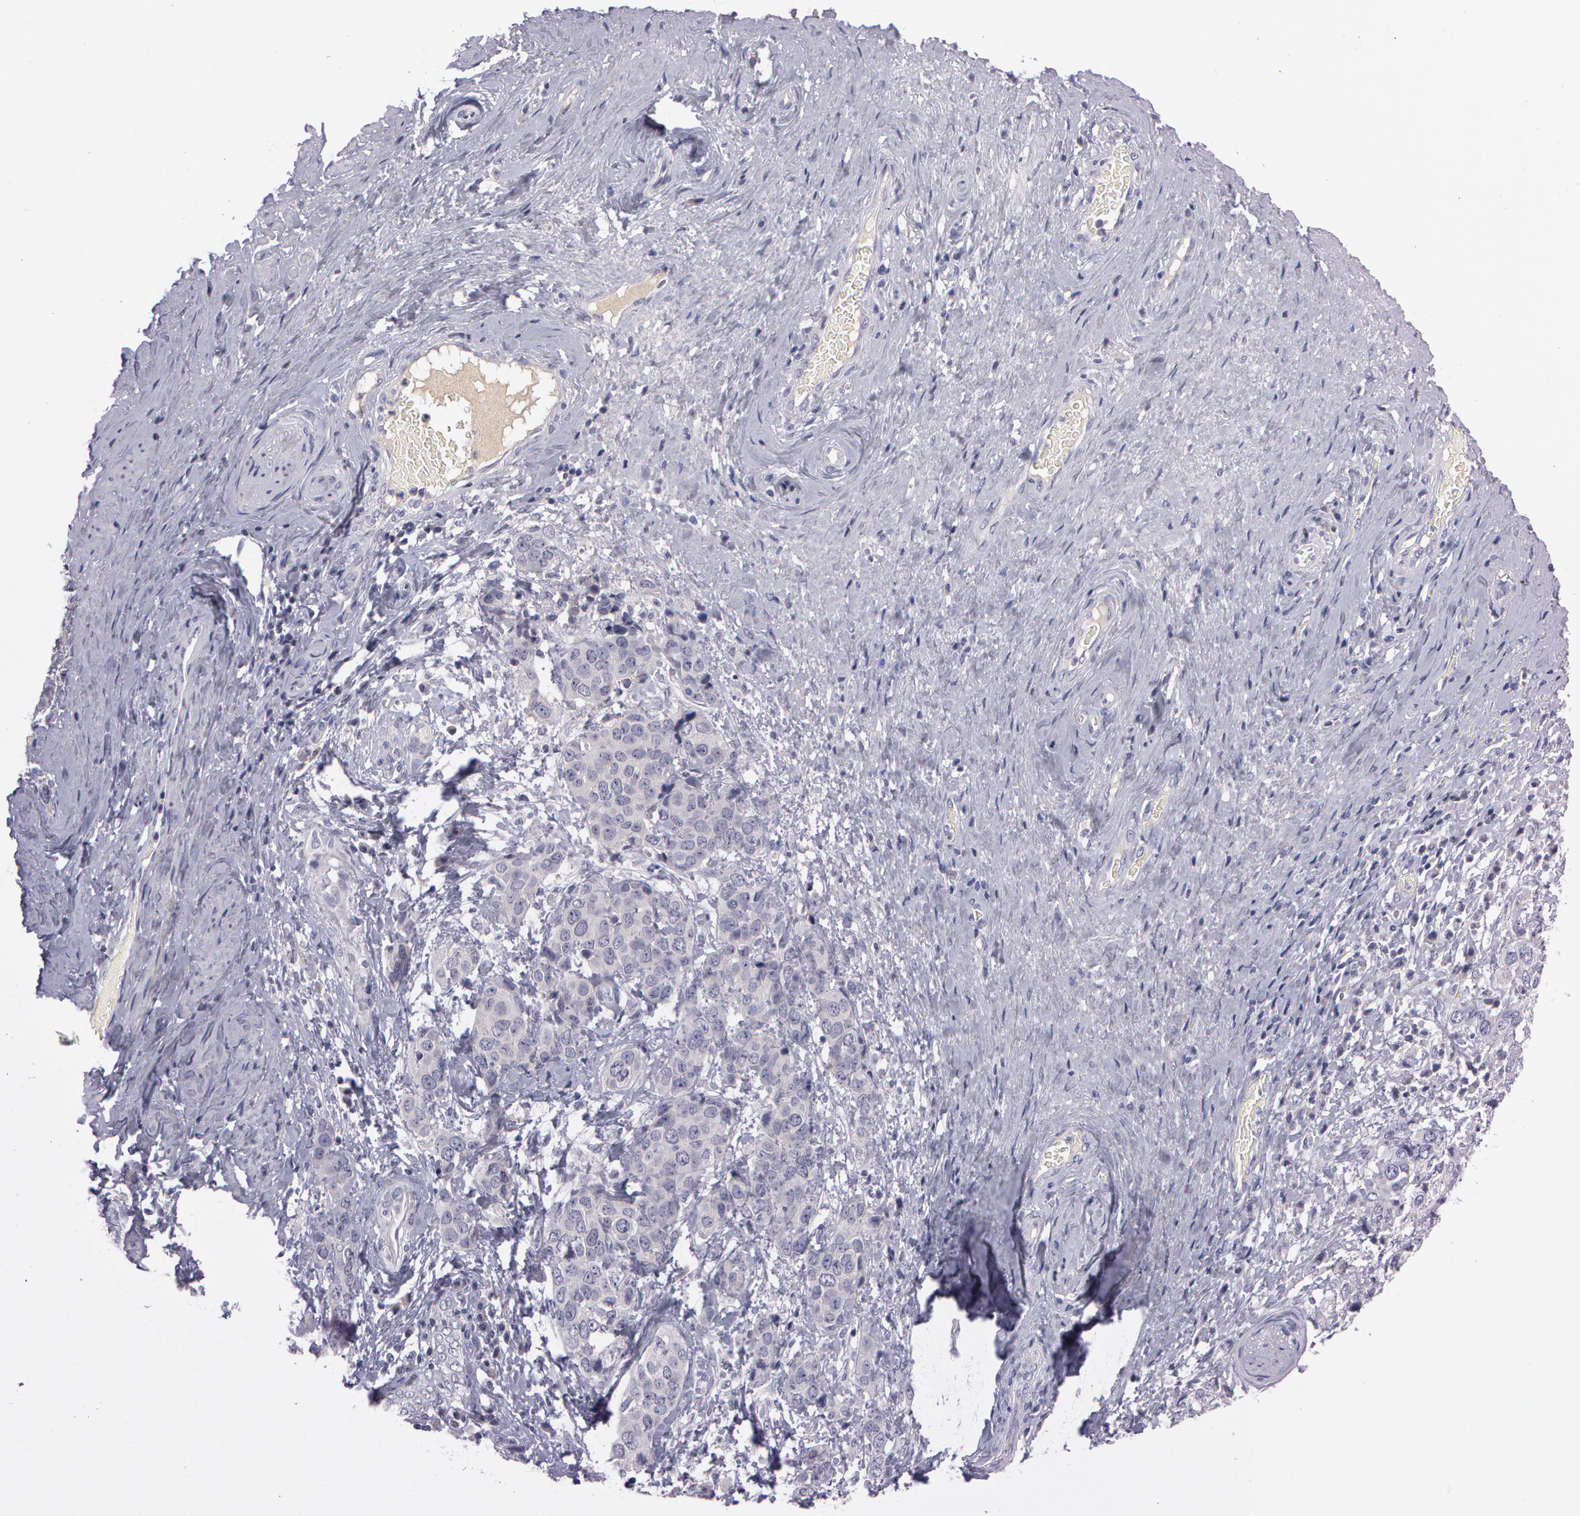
{"staining": {"intensity": "weak", "quantity": "<25%", "location": "cytoplasmic/membranous"}, "tissue": "cervical cancer", "cell_type": "Tumor cells", "image_type": "cancer", "snomed": [{"axis": "morphology", "description": "Squamous cell carcinoma, NOS"}, {"axis": "topography", "description": "Cervix"}], "caption": "Human cervical cancer (squamous cell carcinoma) stained for a protein using IHC exhibits no positivity in tumor cells.", "gene": "MXRA5", "patient": {"sex": "female", "age": 54}}